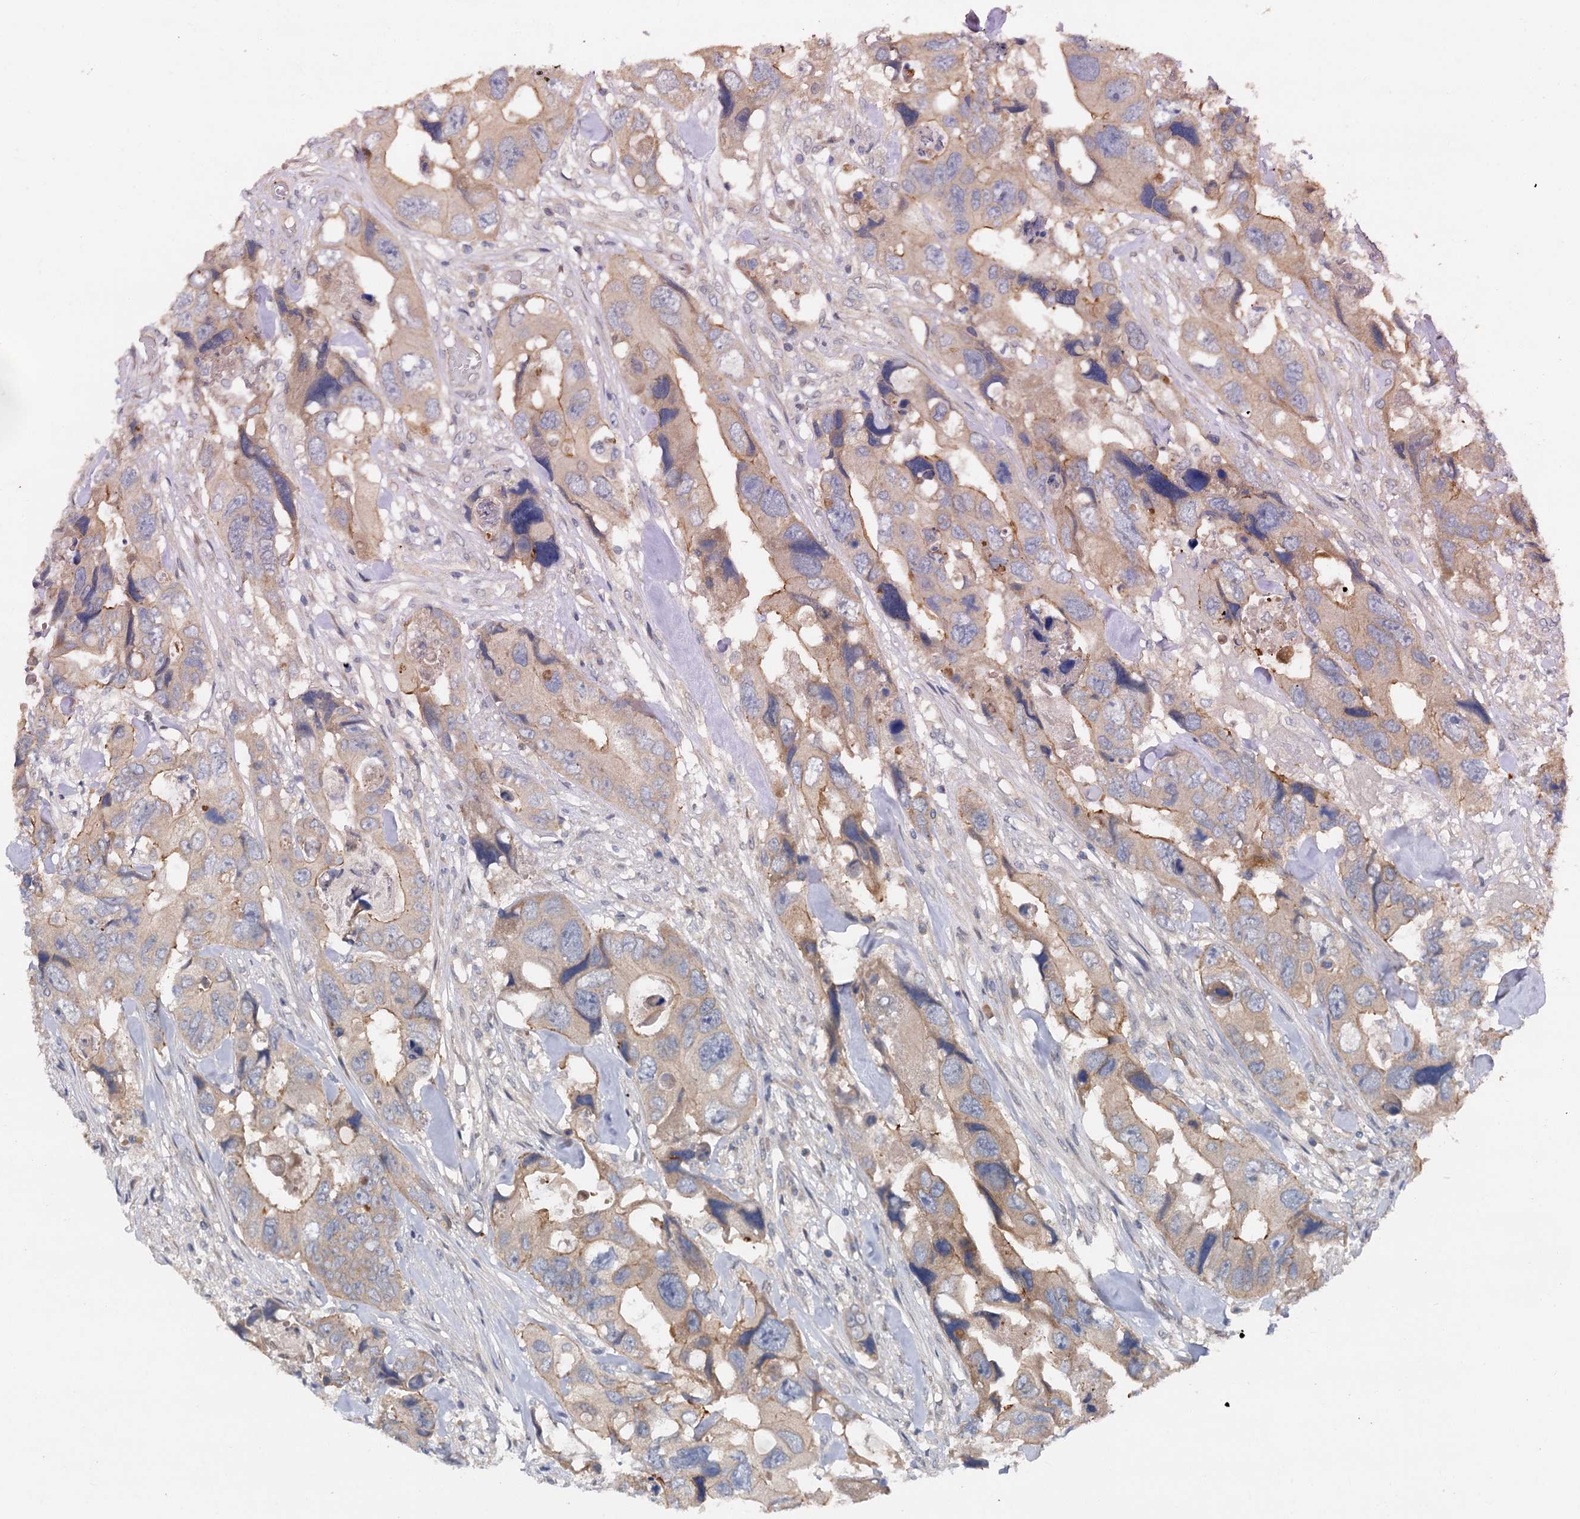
{"staining": {"intensity": "weak", "quantity": ">75%", "location": "cytoplasmic/membranous"}, "tissue": "colorectal cancer", "cell_type": "Tumor cells", "image_type": "cancer", "snomed": [{"axis": "morphology", "description": "Adenocarcinoma, NOS"}, {"axis": "topography", "description": "Rectum"}], "caption": "This histopathology image exhibits immunohistochemistry (IHC) staining of human colorectal adenocarcinoma, with low weak cytoplasmic/membranous expression in approximately >75% of tumor cells.", "gene": "ZNF324", "patient": {"sex": "male", "age": 57}}